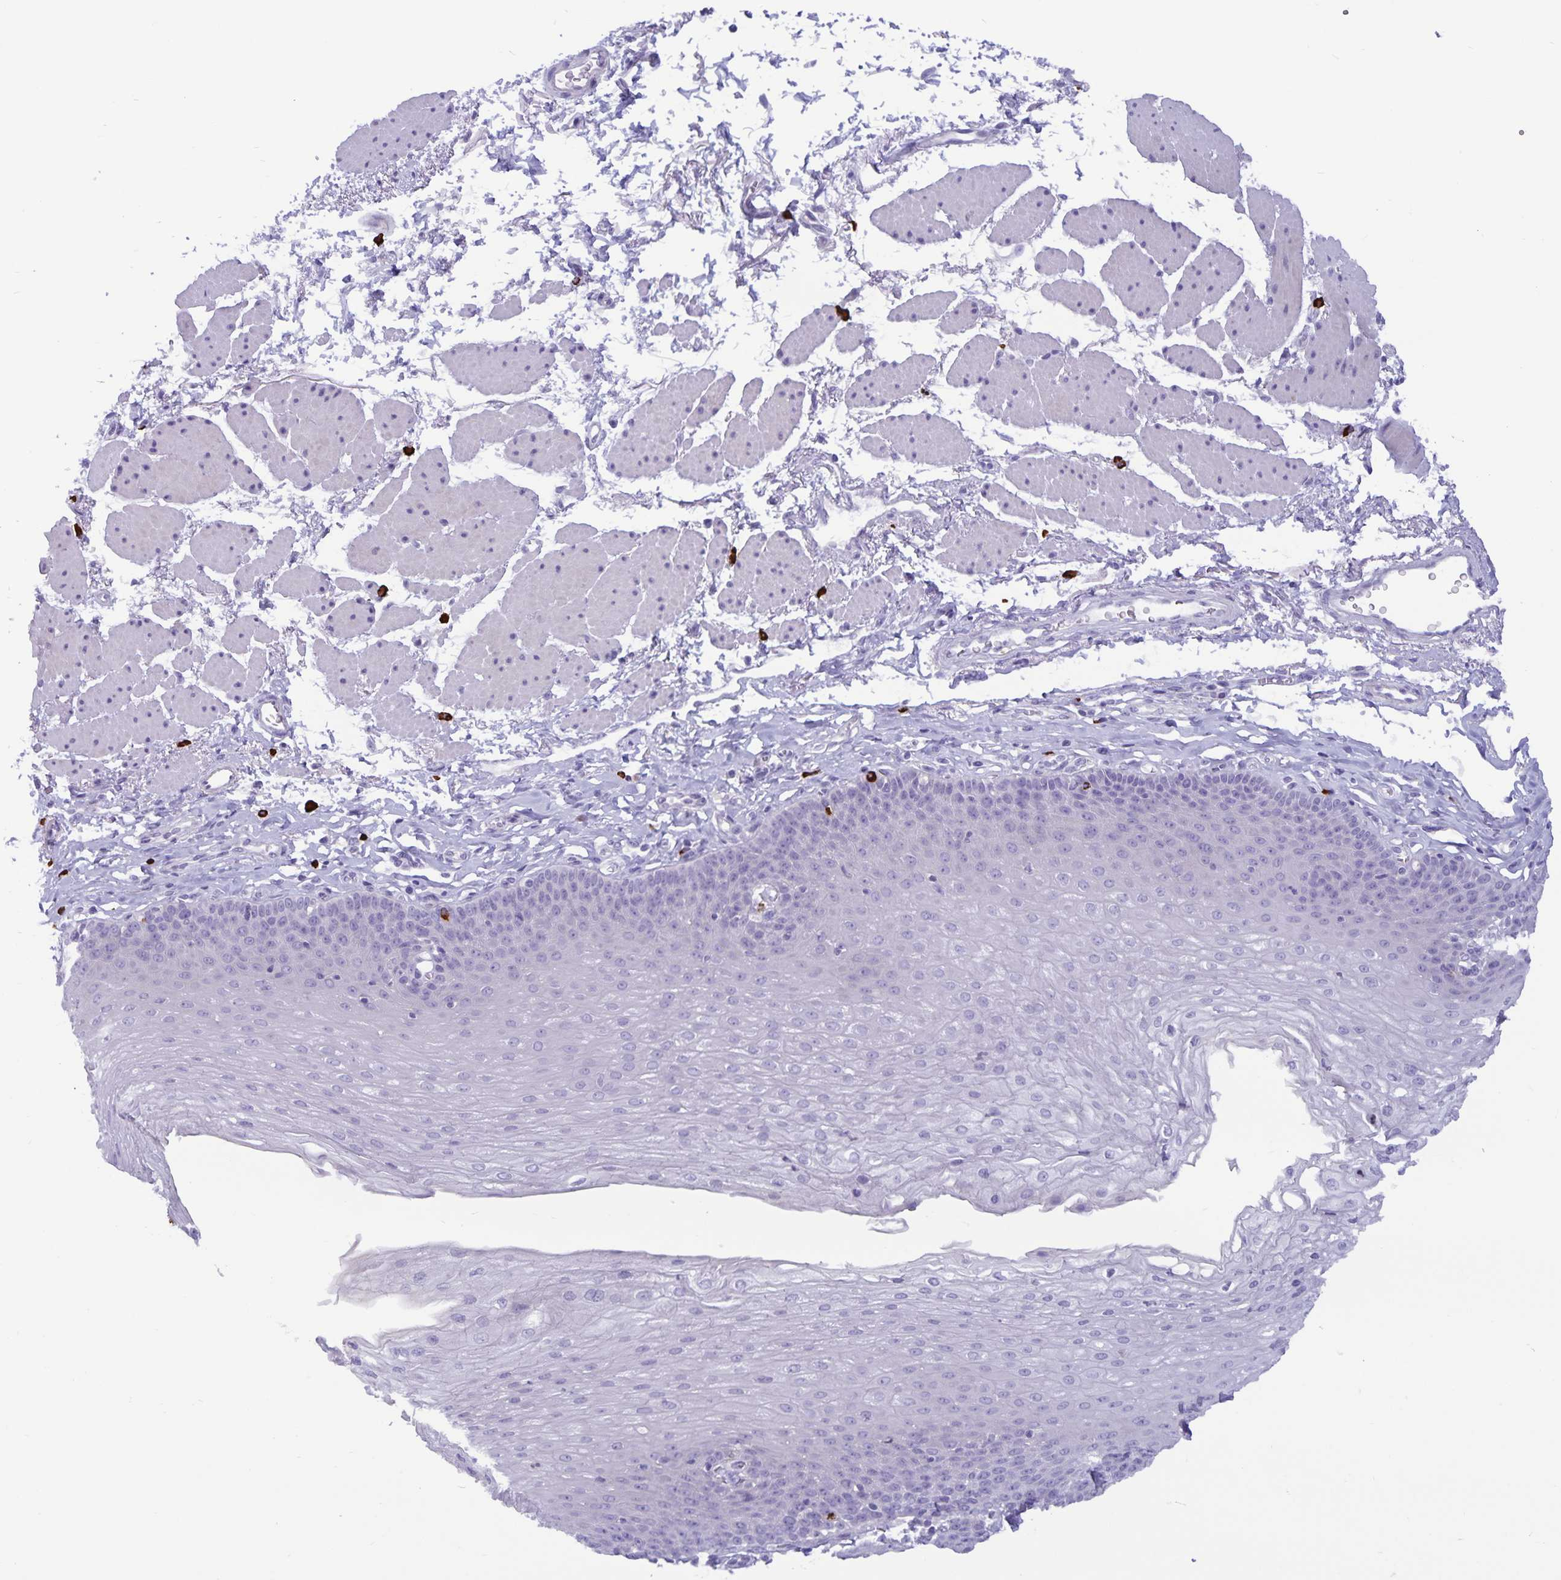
{"staining": {"intensity": "negative", "quantity": "none", "location": "none"}, "tissue": "esophagus", "cell_type": "Squamous epithelial cells", "image_type": "normal", "snomed": [{"axis": "morphology", "description": "Normal tissue, NOS"}, {"axis": "topography", "description": "Esophagus"}], "caption": "High magnification brightfield microscopy of benign esophagus stained with DAB (3,3'-diaminobenzidine) (brown) and counterstained with hematoxylin (blue): squamous epithelial cells show no significant expression.", "gene": "IBTK", "patient": {"sex": "female", "age": 81}}